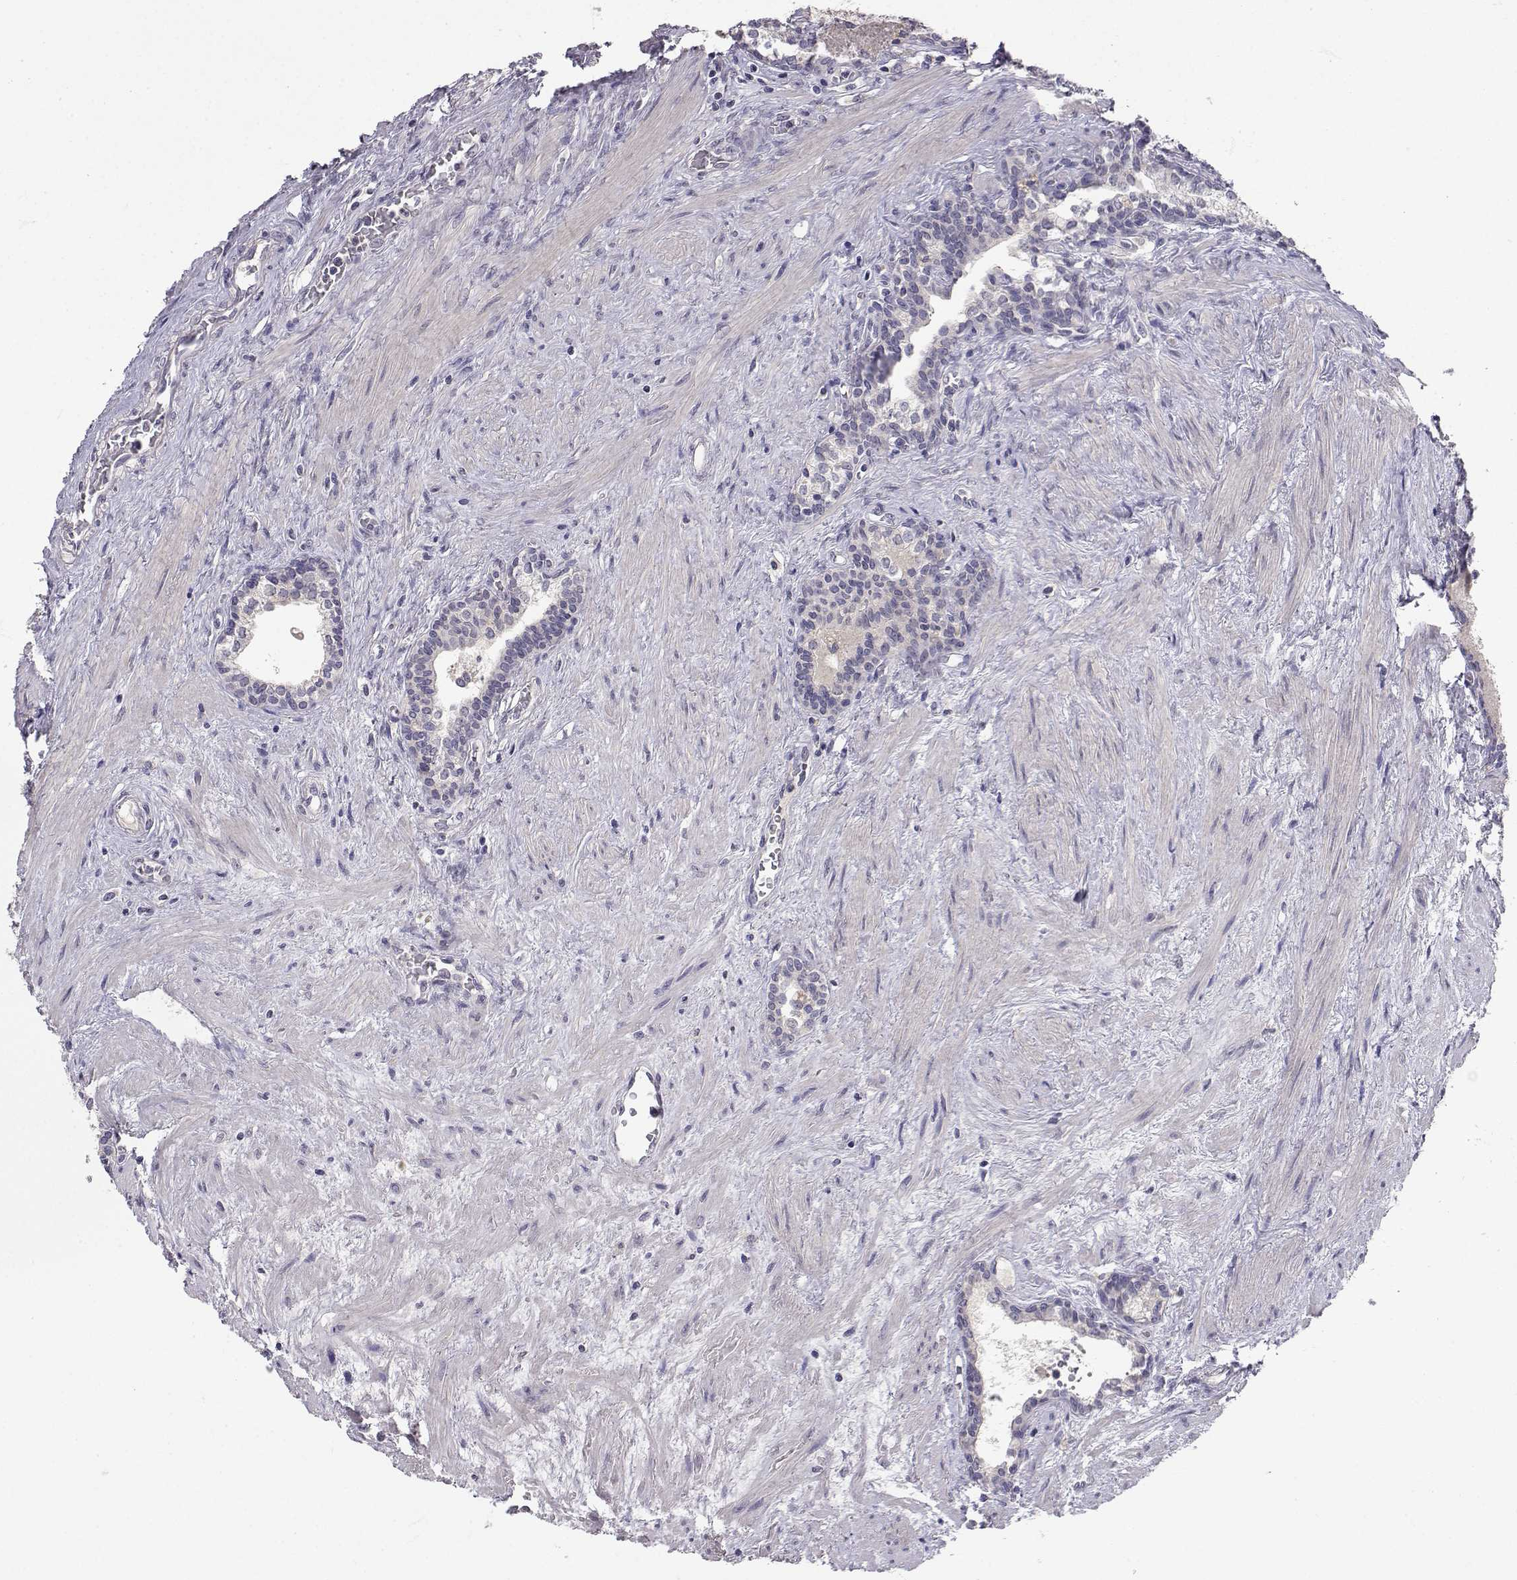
{"staining": {"intensity": "negative", "quantity": "none", "location": "none"}, "tissue": "prostate cancer", "cell_type": "Tumor cells", "image_type": "cancer", "snomed": [{"axis": "morphology", "description": "Adenocarcinoma, NOS"}, {"axis": "morphology", "description": "Adenocarcinoma, High grade"}, {"axis": "topography", "description": "Prostate"}], "caption": "Tumor cells are negative for brown protein staining in adenocarcinoma (high-grade) (prostate). (Stains: DAB (3,3'-diaminobenzidine) immunohistochemistry with hematoxylin counter stain, Microscopy: brightfield microscopy at high magnification).", "gene": "SLC6A3", "patient": {"sex": "male", "age": 61}}